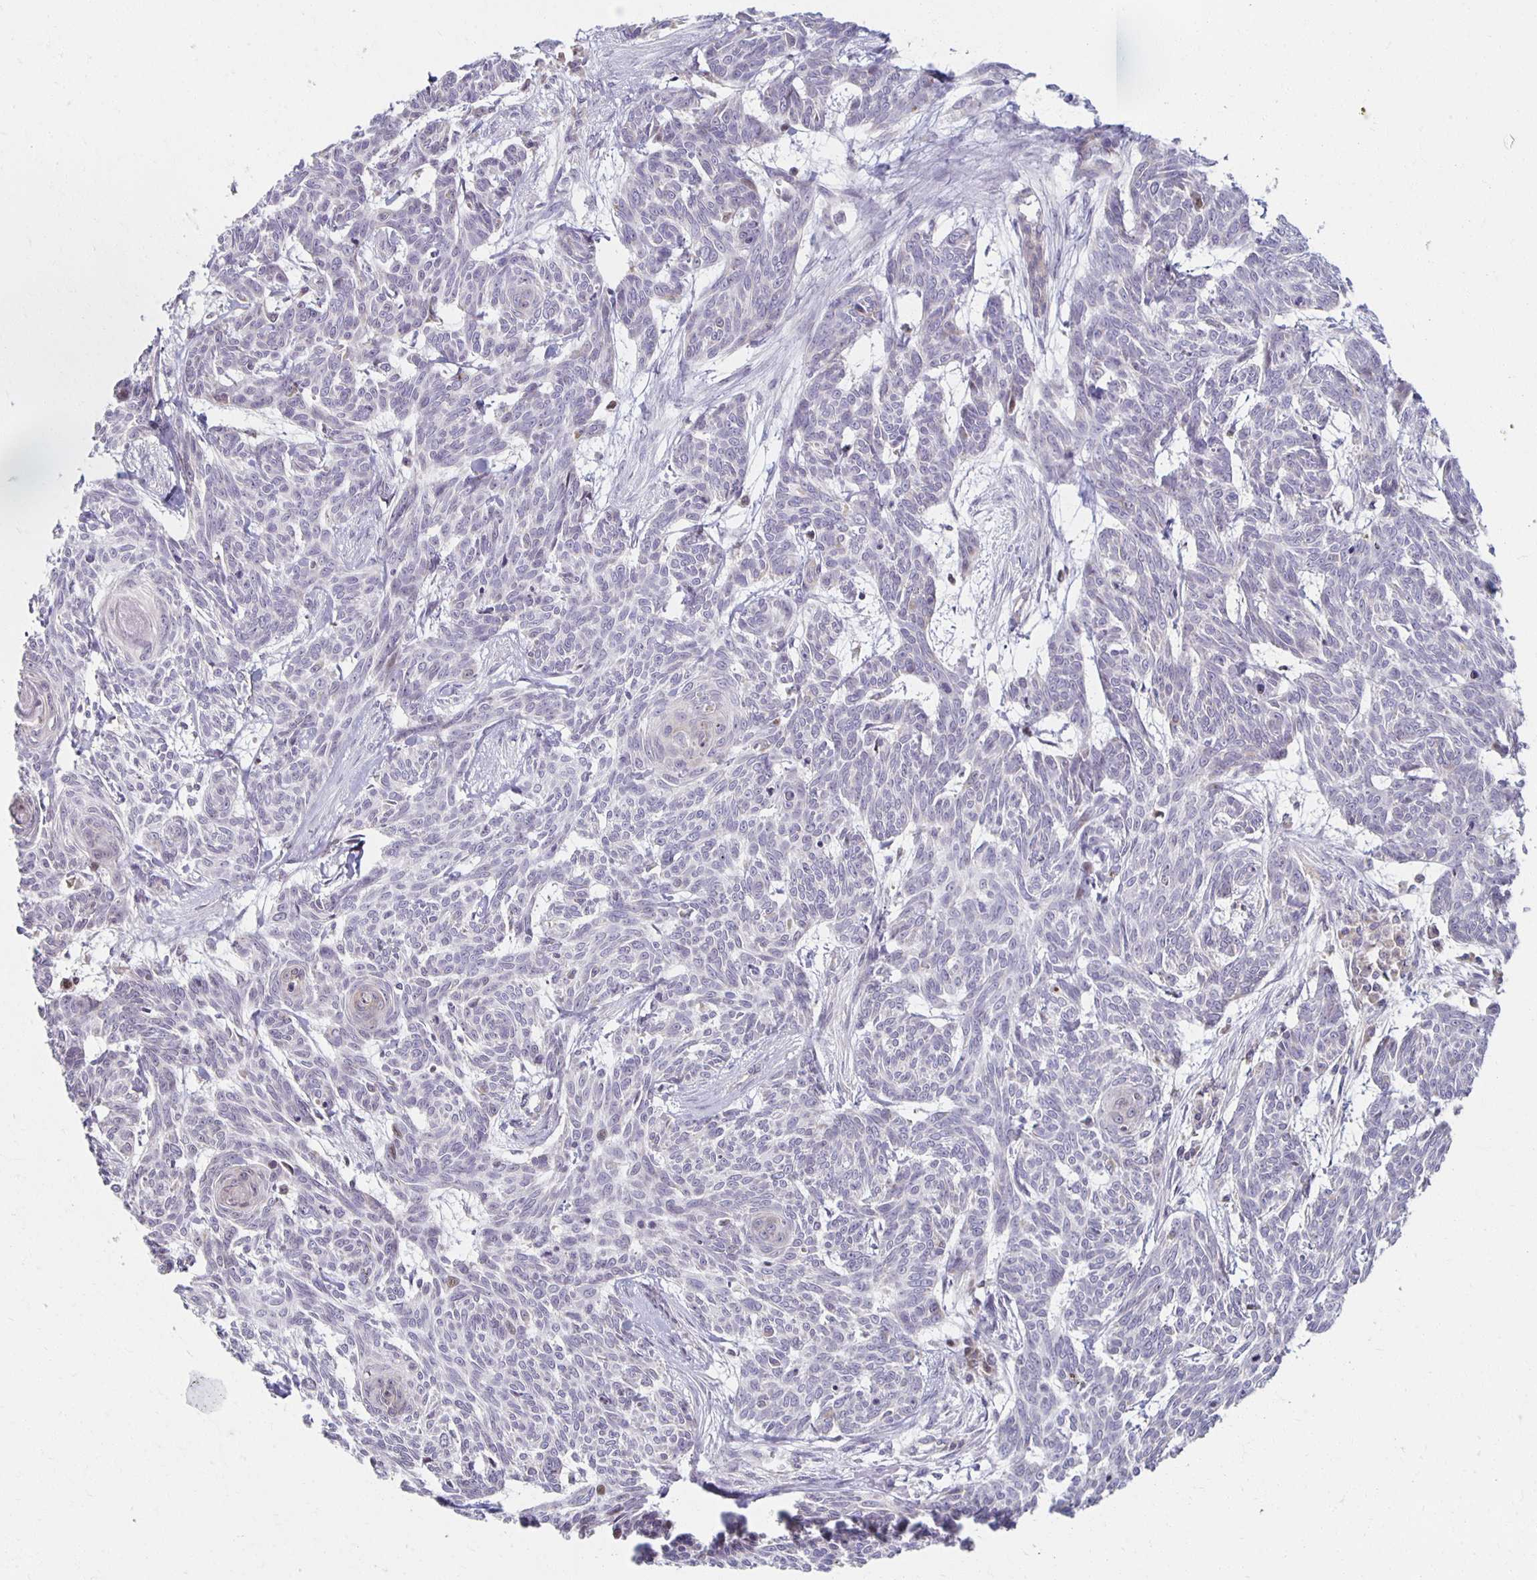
{"staining": {"intensity": "negative", "quantity": "none", "location": "none"}, "tissue": "skin cancer", "cell_type": "Tumor cells", "image_type": "cancer", "snomed": [{"axis": "morphology", "description": "Basal cell carcinoma"}, {"axis": "topography", "description": "Skin"}], "caption": "Tumor cells are negative for protein expression in human skin cancer. (DAB immunohistochemistry with hematoxylin counter stain).", "gene": "HCFC1R1", "patient": {"sex": "female", "age": 93}}